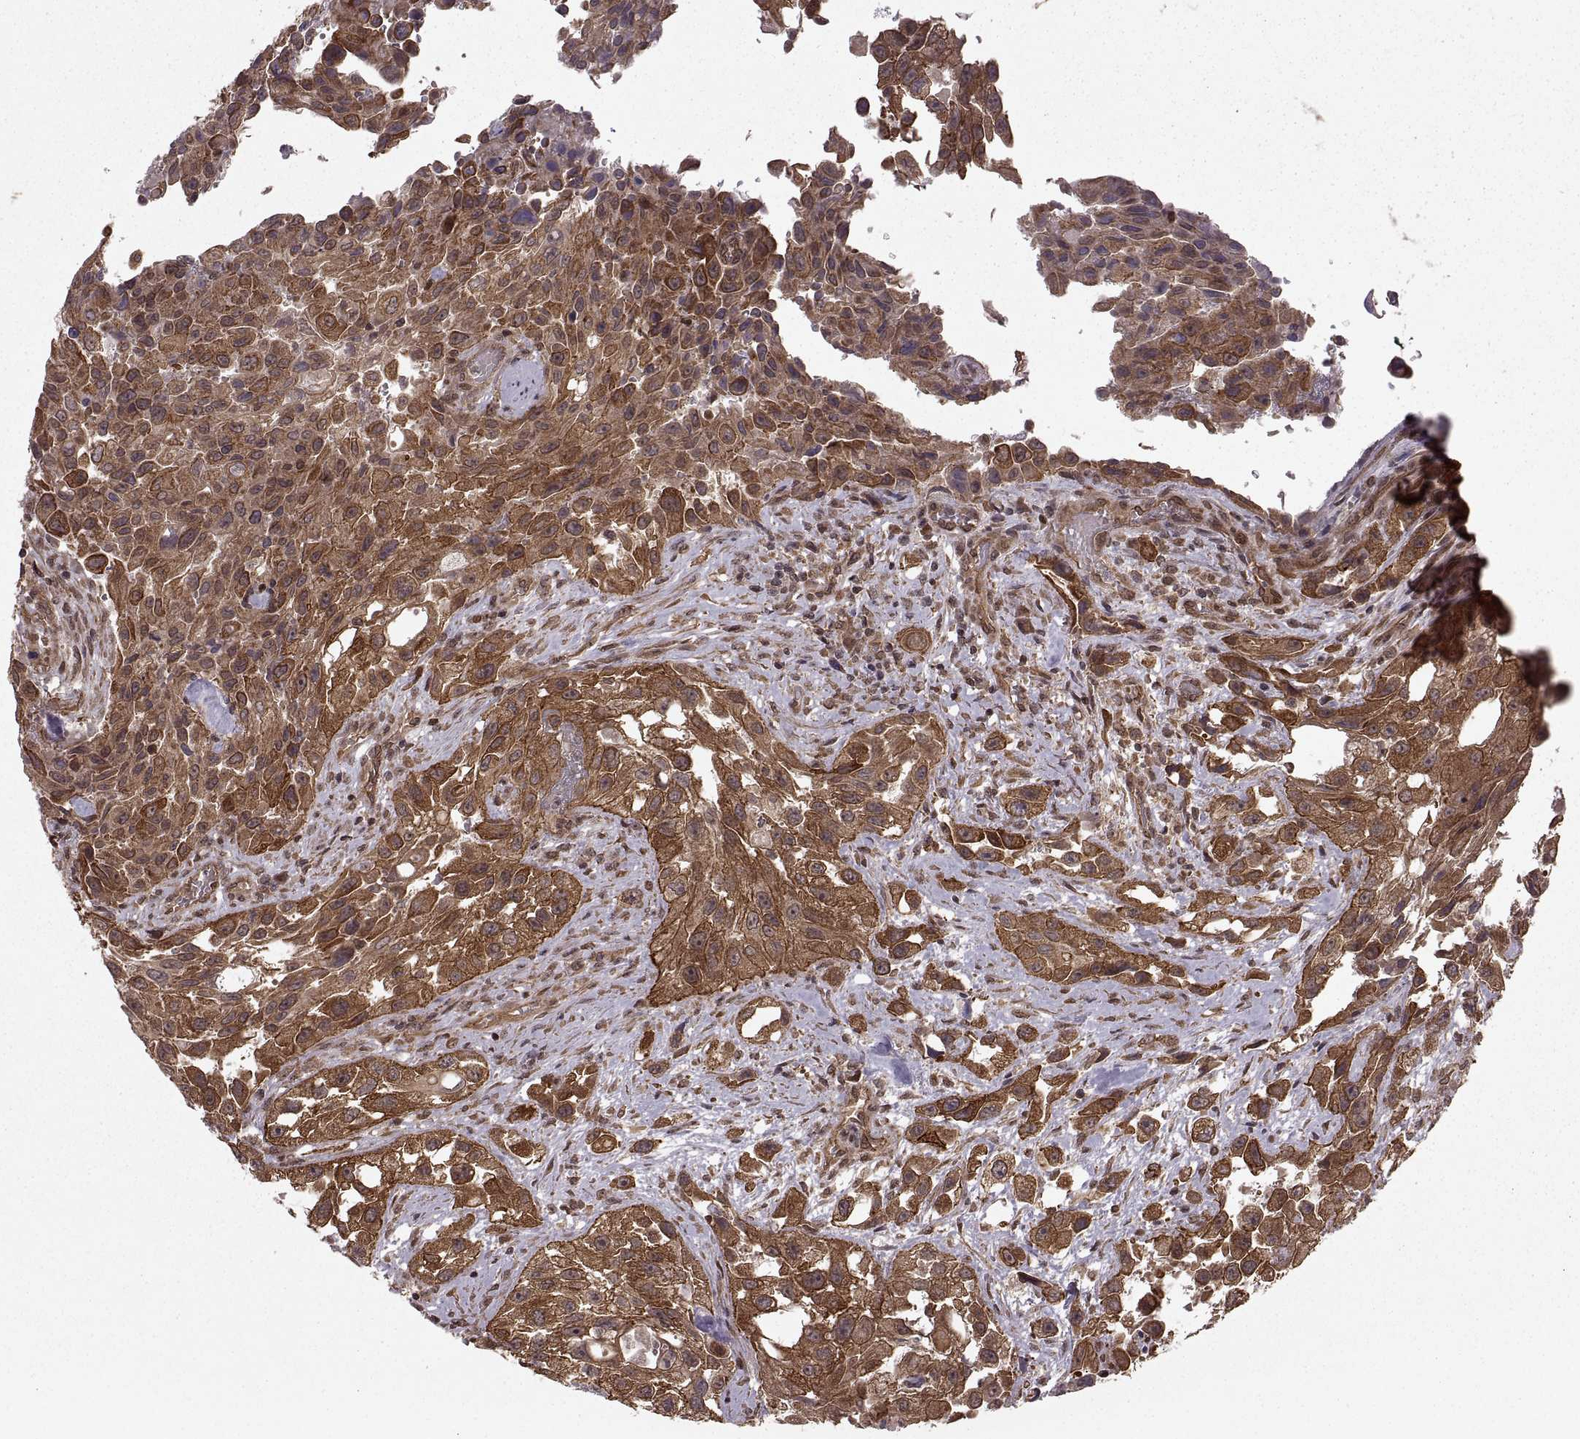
{"staining": {"intensity": "strong", "quantity": ">75%", "location": "cytoplasmic/membranous"}, "tissue": "urothelial cancer", "cell_type": "Tumor cells", "image_type": "cancer", "snomed": [{"axis": "morphology", "description": "Urothelial carcinoma, High grade"}, {"axis": "topography", "description": "Urinary bladder"}], "caption": "A high-resolution photomicrograph shows immunohistochemistry (IHC) staining of urothelial cancer, which exhibits strong cytoplasmic/membranous positivity in about >75% of tumor cells.", "gene": "DEDD", "patient": {"sex": "male", "age": 79}}